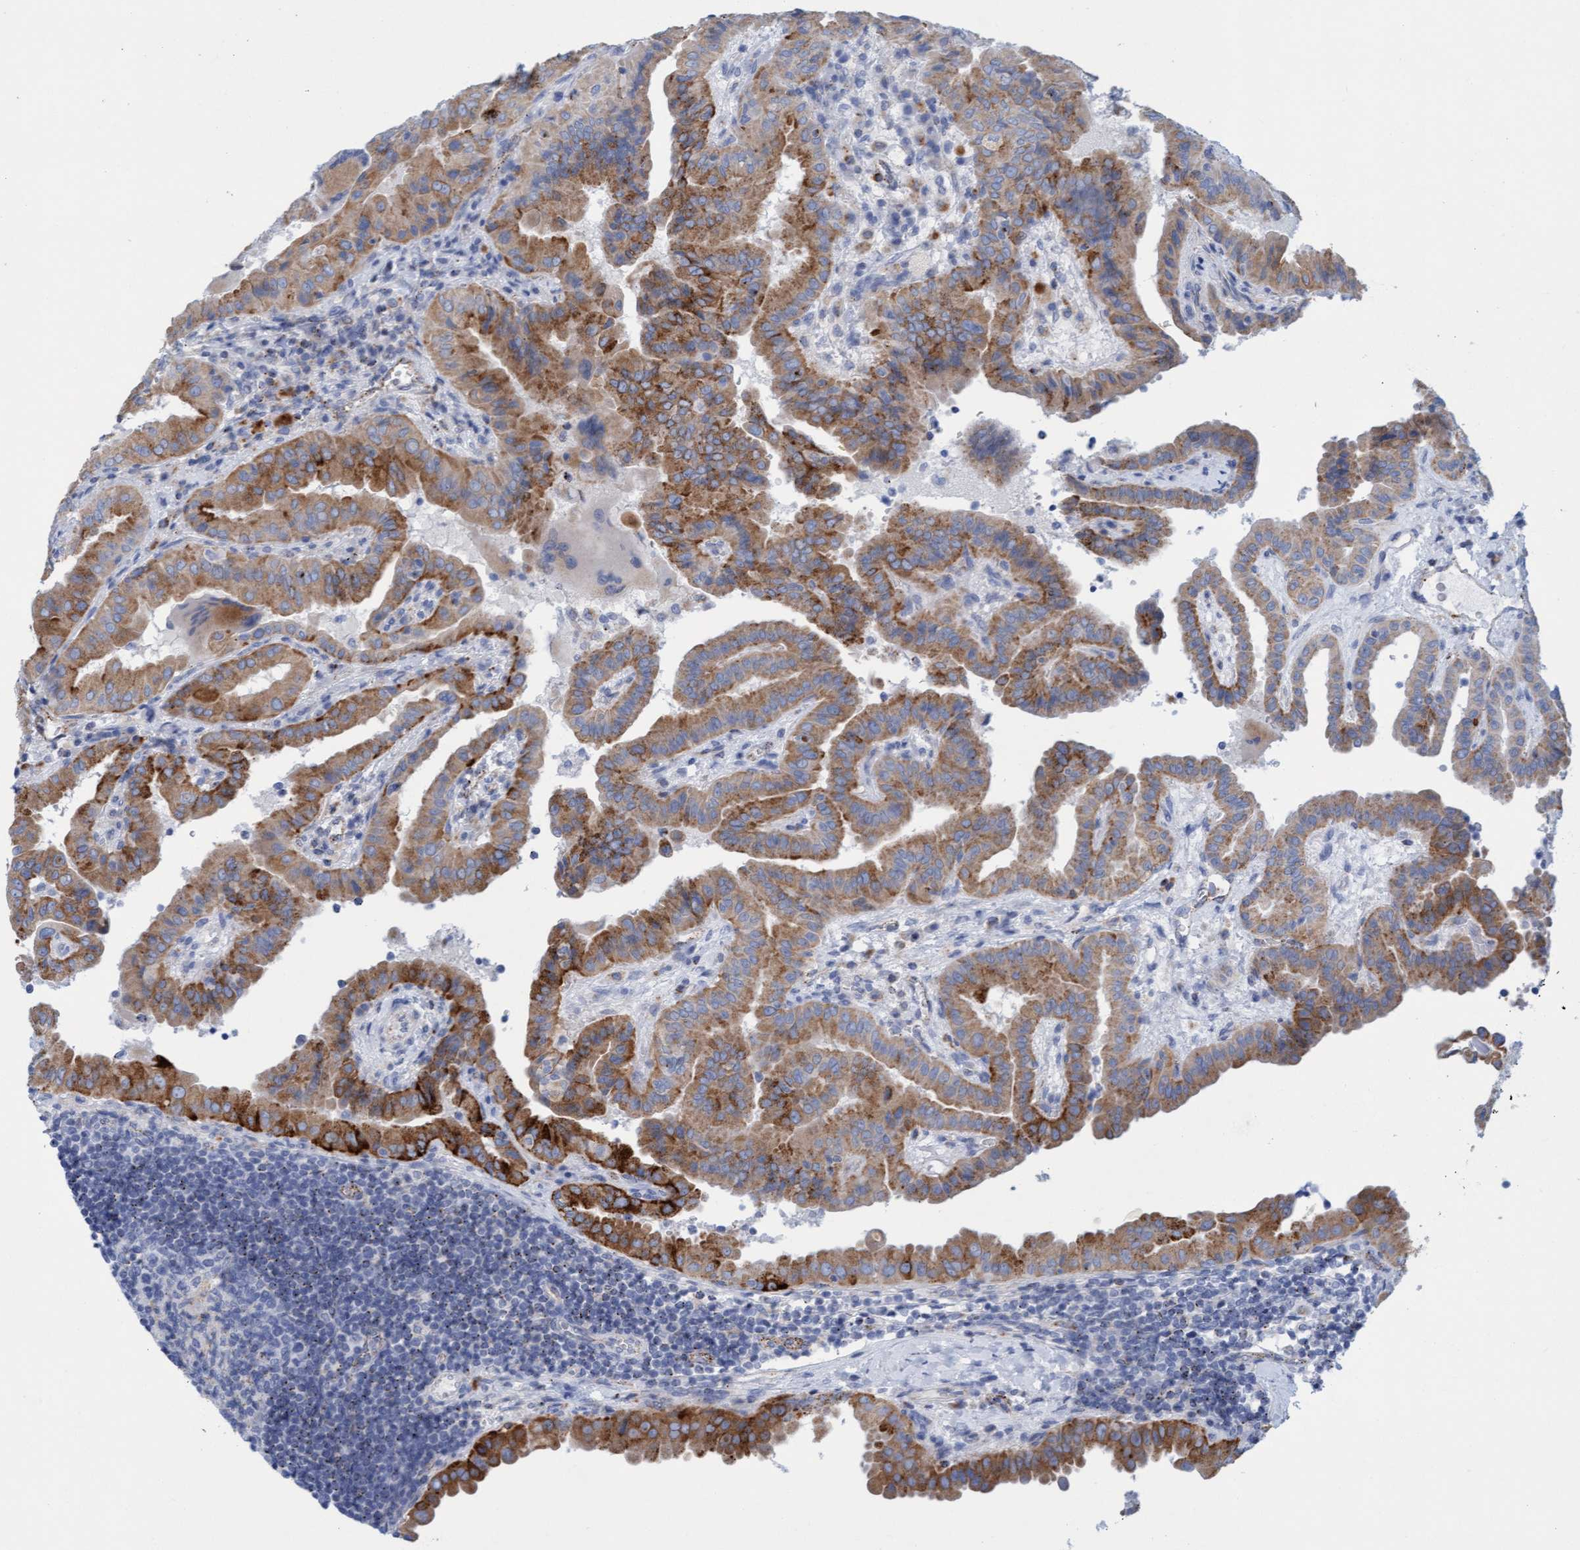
{"staining": {"intensity": "moderate", "quantity": ">75%", "location": "cytoplasmic/membranous"}, "tissue": "thyroid cancer", "cell_type": "Tumor cells", "image_type": "cancer", "snomed": [{"axis": "morphology", "description": "Papillary adenocarcinoma, NOS"}, {"axis": "topography", "description": "Thyroid gland"}], "caption": "This image displays immunohistochemistry (IHC) staining of thyroid cancer (papillary adenocarcinoma), with medium moderate cytoplasmic/membranous staining in approximately >75% of tumor cells.", "gene": "SGSH", "patient": {"sex": "male", "age": 33}}